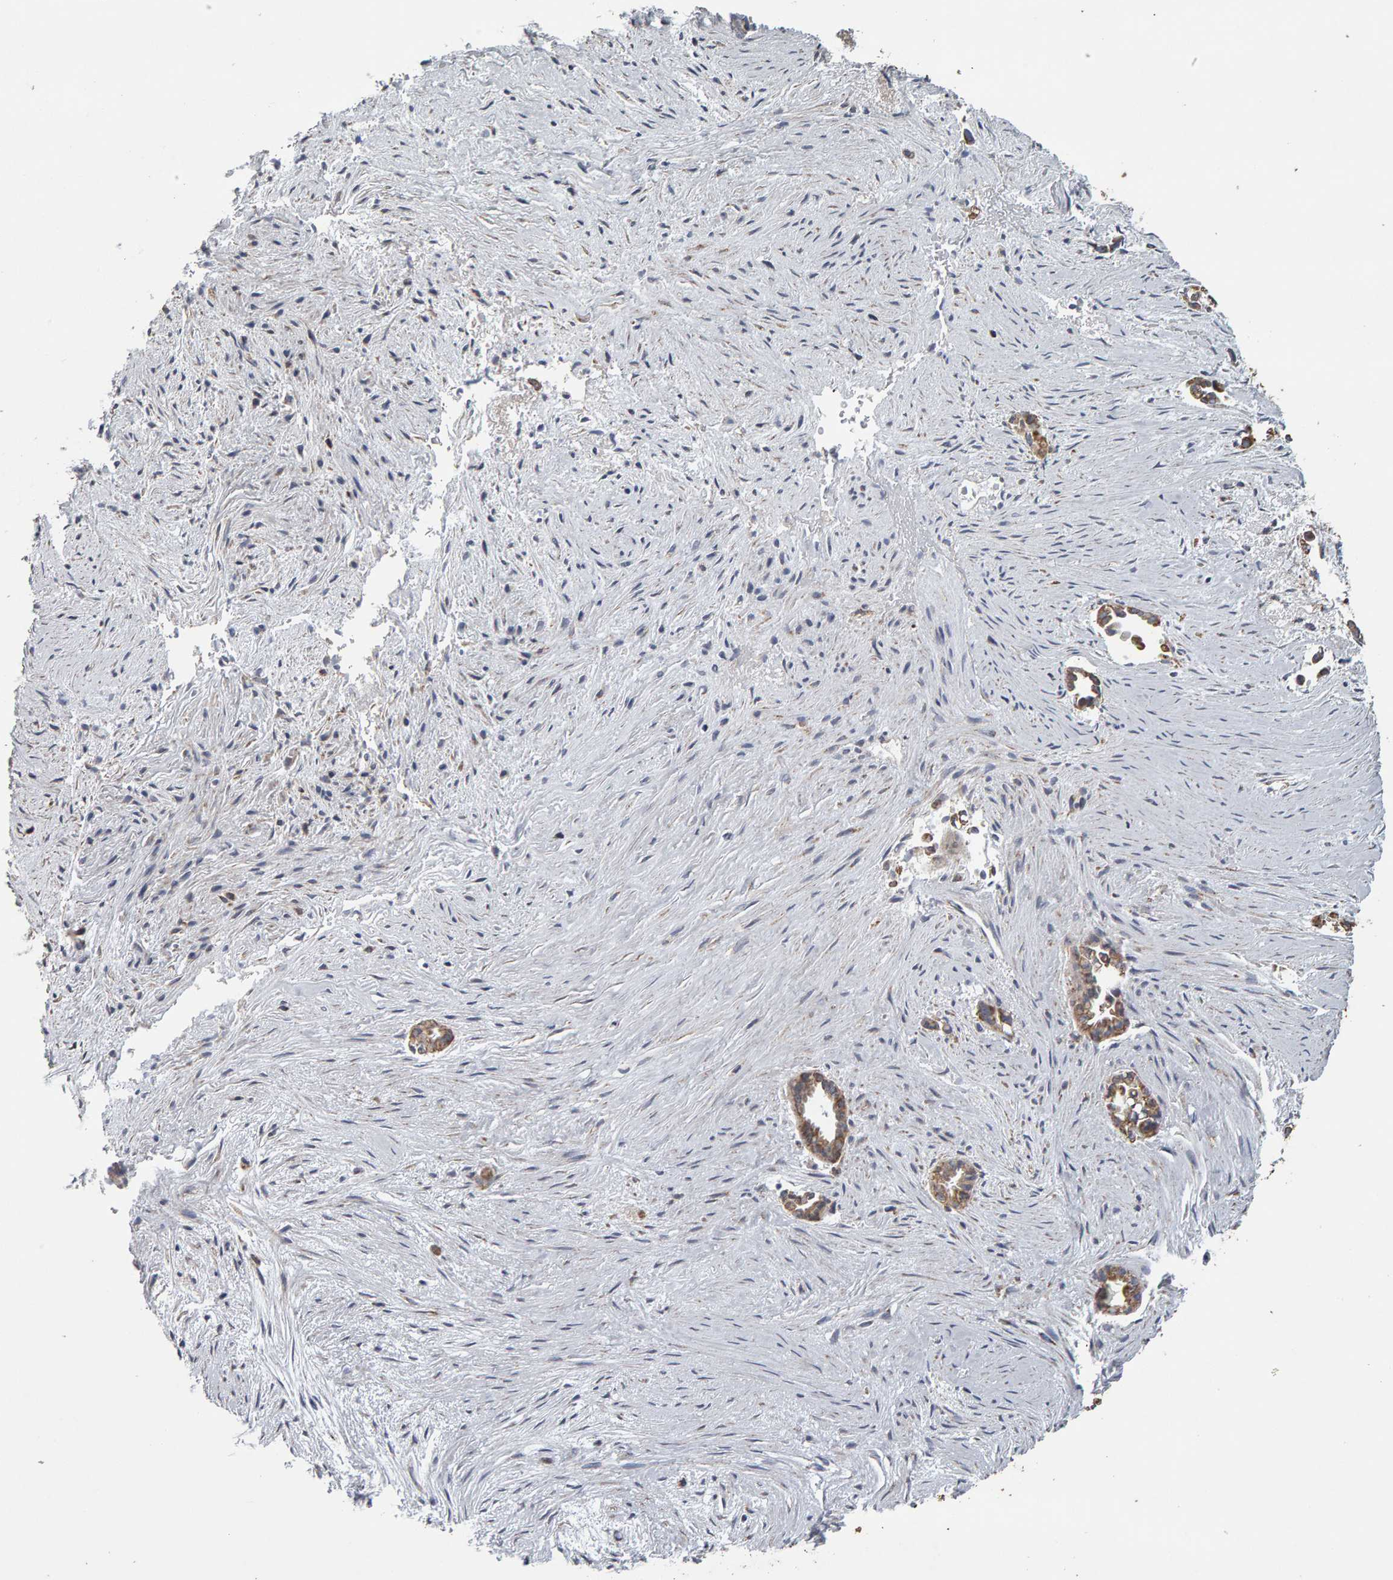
{"staining": {"intensity": "moderate", "quantity": ">75%", "location": "cytoplasmic/membranous"}, "tissue": "liver cancer", "cell_type": "Tumor cells", "image_type": "cancer", "snomed": [{"axis": "morphology", "description": "Cholangiocarcinoma"}, {"axis": "topography", "description": "Liver"}], "caption": "Protein analysis of cholangiocarcinoma (liver) tissue exhibits moderate cytoplasmic/membranous staining in approximately >75% of tumor cells. The protein of interest is shown in brown color, while the nuclei are stained blue.", "gene": "TOM1L1", "patient": {"sex": "female", "age": 55}}